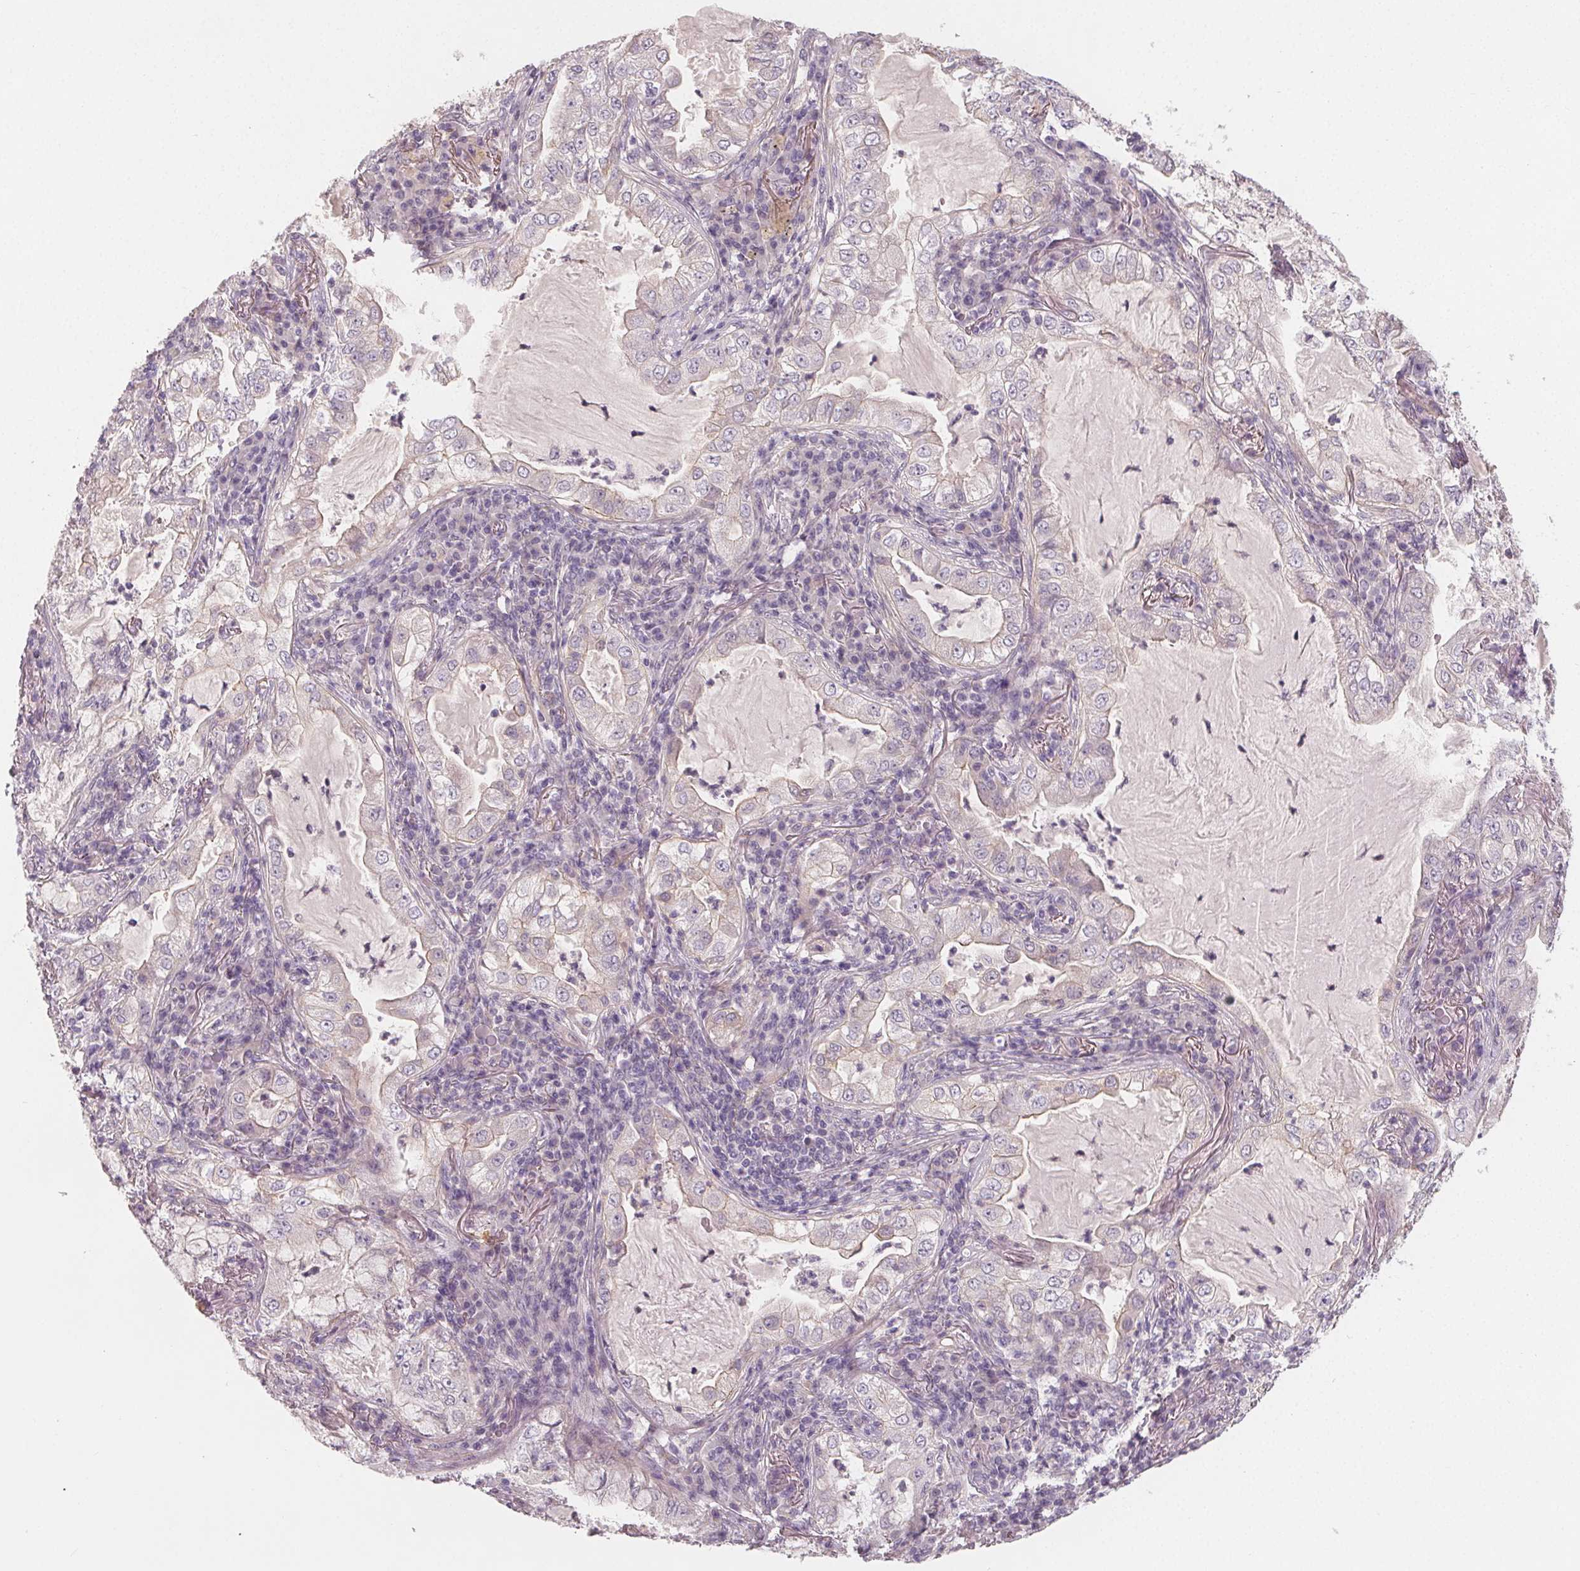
{"staining": {"intensity": "negative", "quantity": "none", "location": "none"}, "tissue": "lung cancer", "cell_type": "Tumor cells", "image_type": "cancer", "snomed": [{"axis": "morphology", "description": "Adenocarcinoma, NOS"}, {"axis": "topography", "description": "Lung"}], "caption": "Immunohistochemical staining of human lung adenocarcinoma demonstrates no significant positivity in tumor cells.", "gene": "VNN1", "patient": {"sex": "female", "age": 73}}